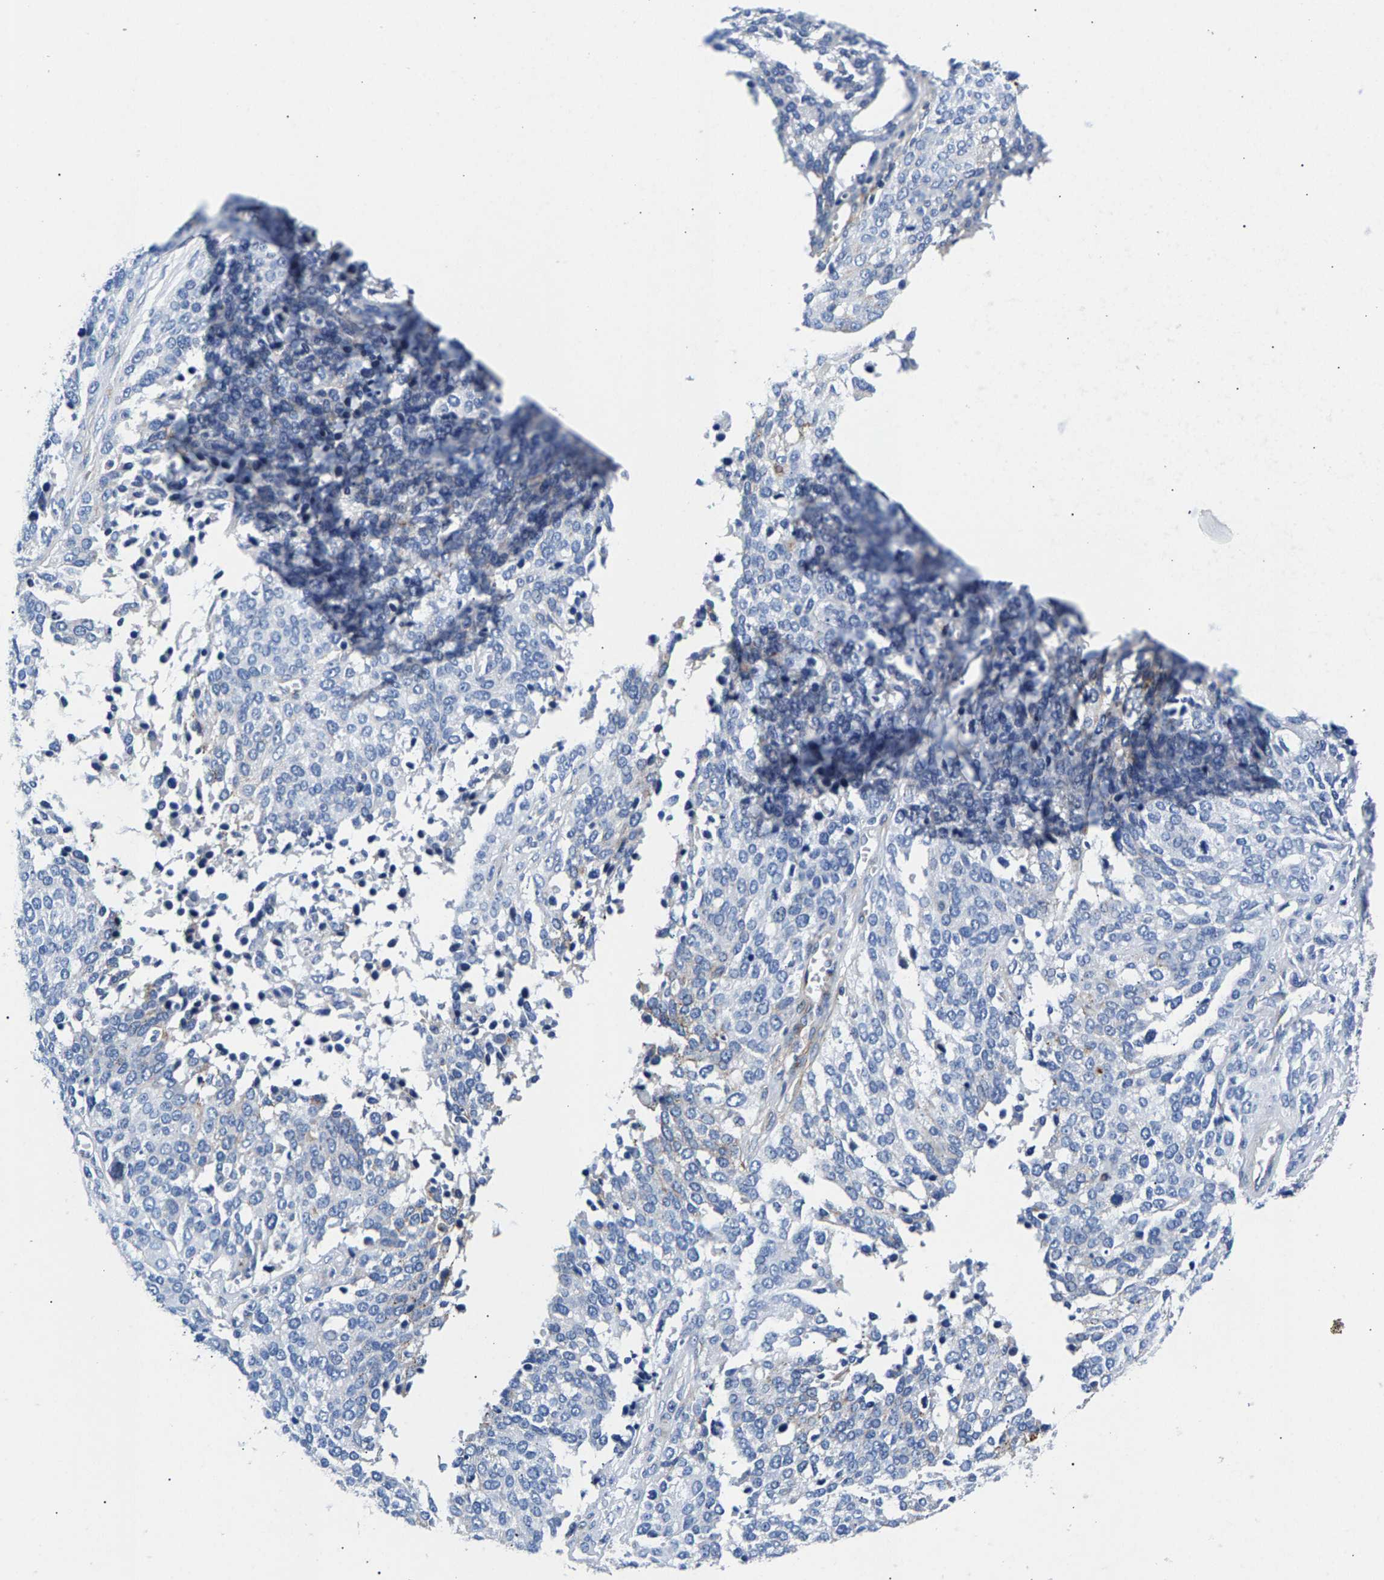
{"staining": {"intensity": "negative", "quantity": "none", "location": "none"}, "tissue": "ovarian cancer", "cell_type": "Tumor cells", "image_type": "cancer", "snomed": [{"axis": "morphology", "description": "Cystadenocarcinoma, serous, NOS"}, {"axis": "topography", "description": "Ovary"}], "caption": "Ovarian cancer (serous cystadenocarcinoma) stained for a protein using immunohistochemistry demonstrates no positivity tumor cells.", "gene": "P2RY4", "patient": {"sex": "female", "age": 44}}